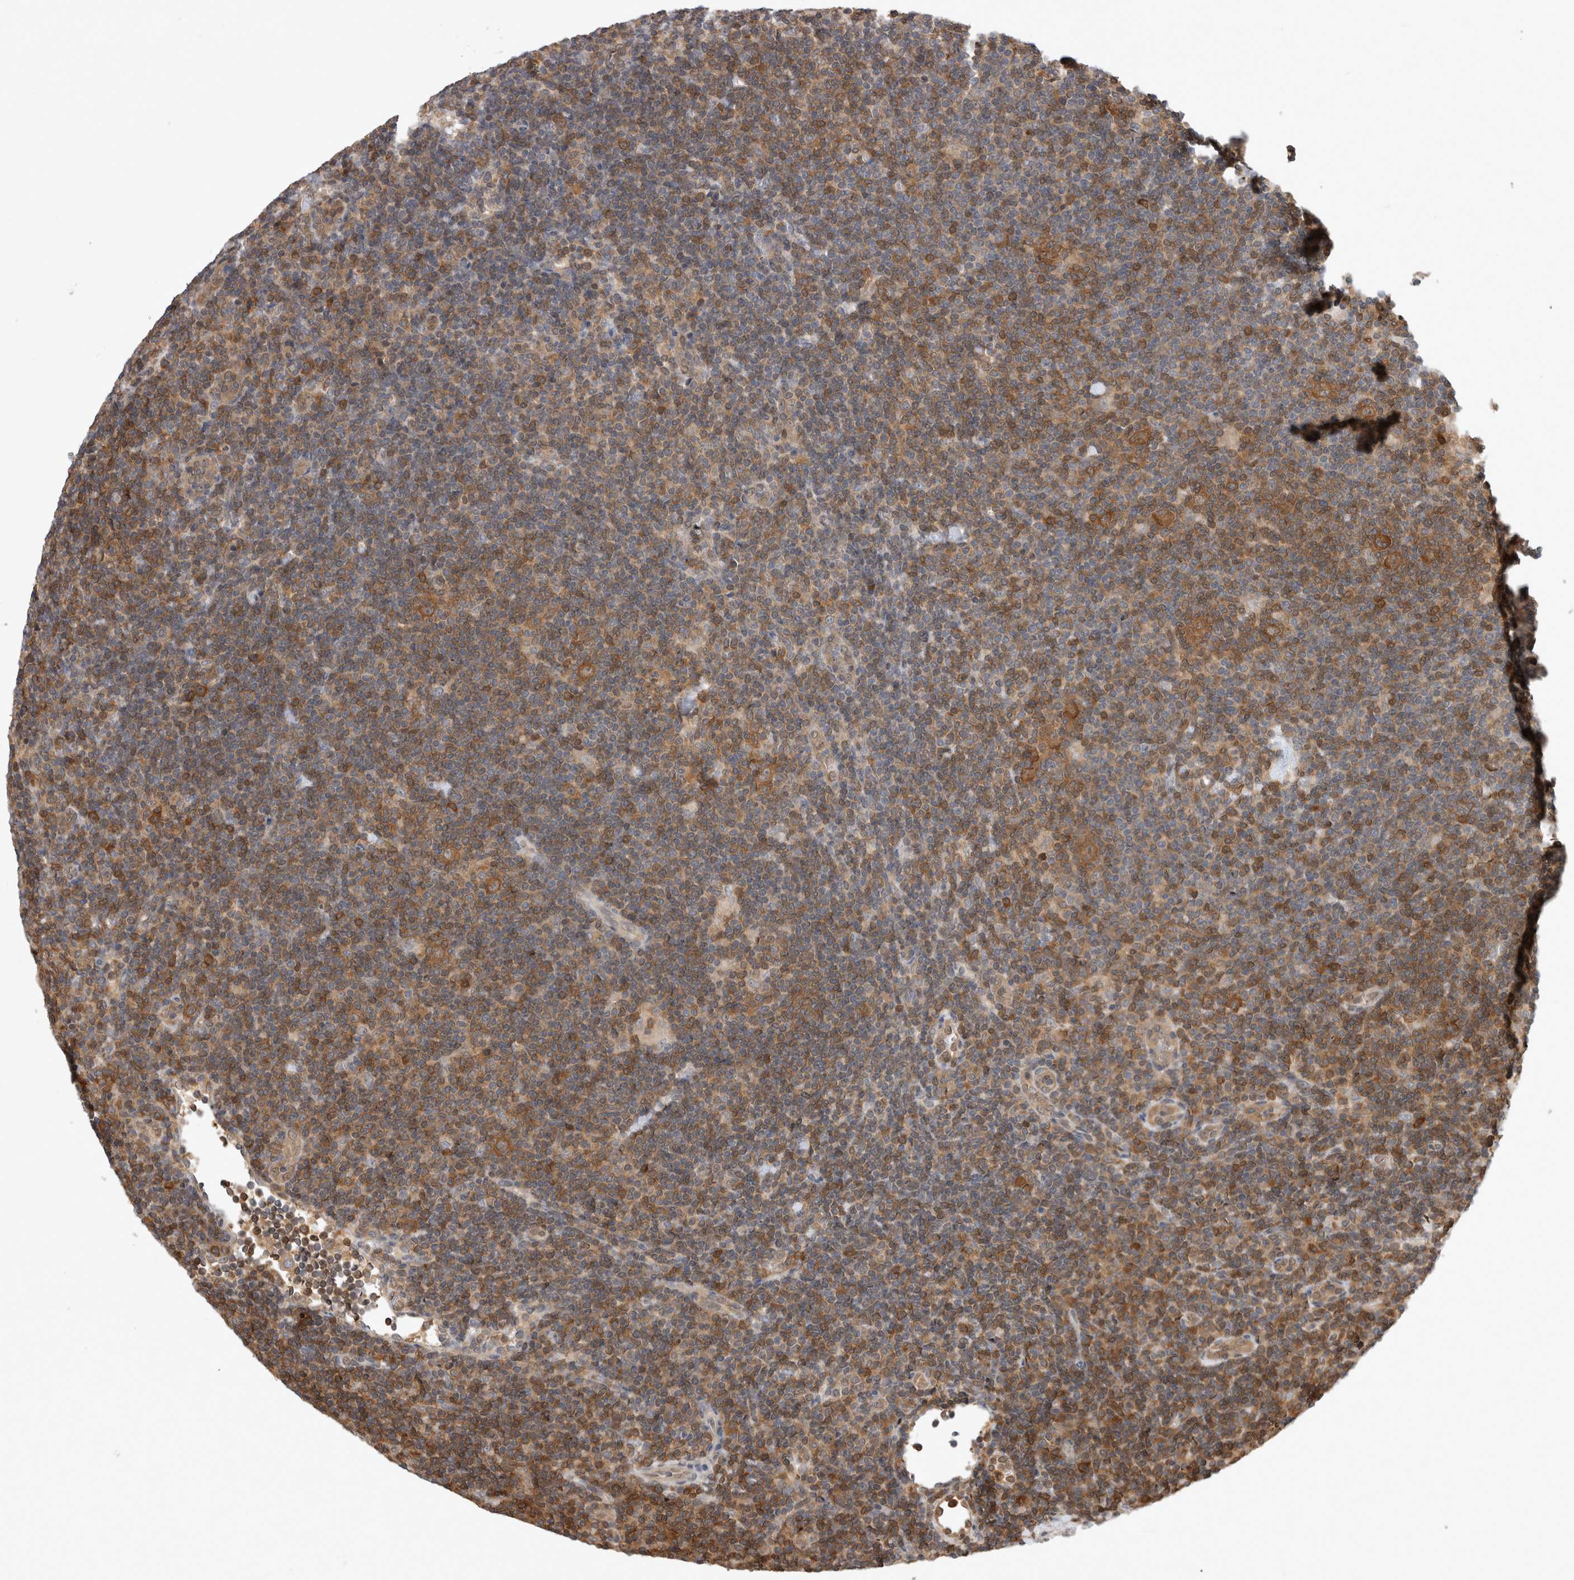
{"staining": {"intensity": "moderate", "quantity": ">75%", "location": "cytoplasmic/membranous"}, "tissue": "lymphoma", "cell_type": "Tumor cells", "image_type": "cancer", "snomed": [{"axis": "morphology", "description": "Hodgkin's disease, NOS"}, {"axis": "topography", "description": "Lymph node"}], "caption": "Lymphoma was stained to show a protein in brown. There is medium levels of moderate cytoplasmic/membranous expression in about >75% of tumor cells.", "gene": "ASTN2", "patient": {"sex": "female", "age": 57}}